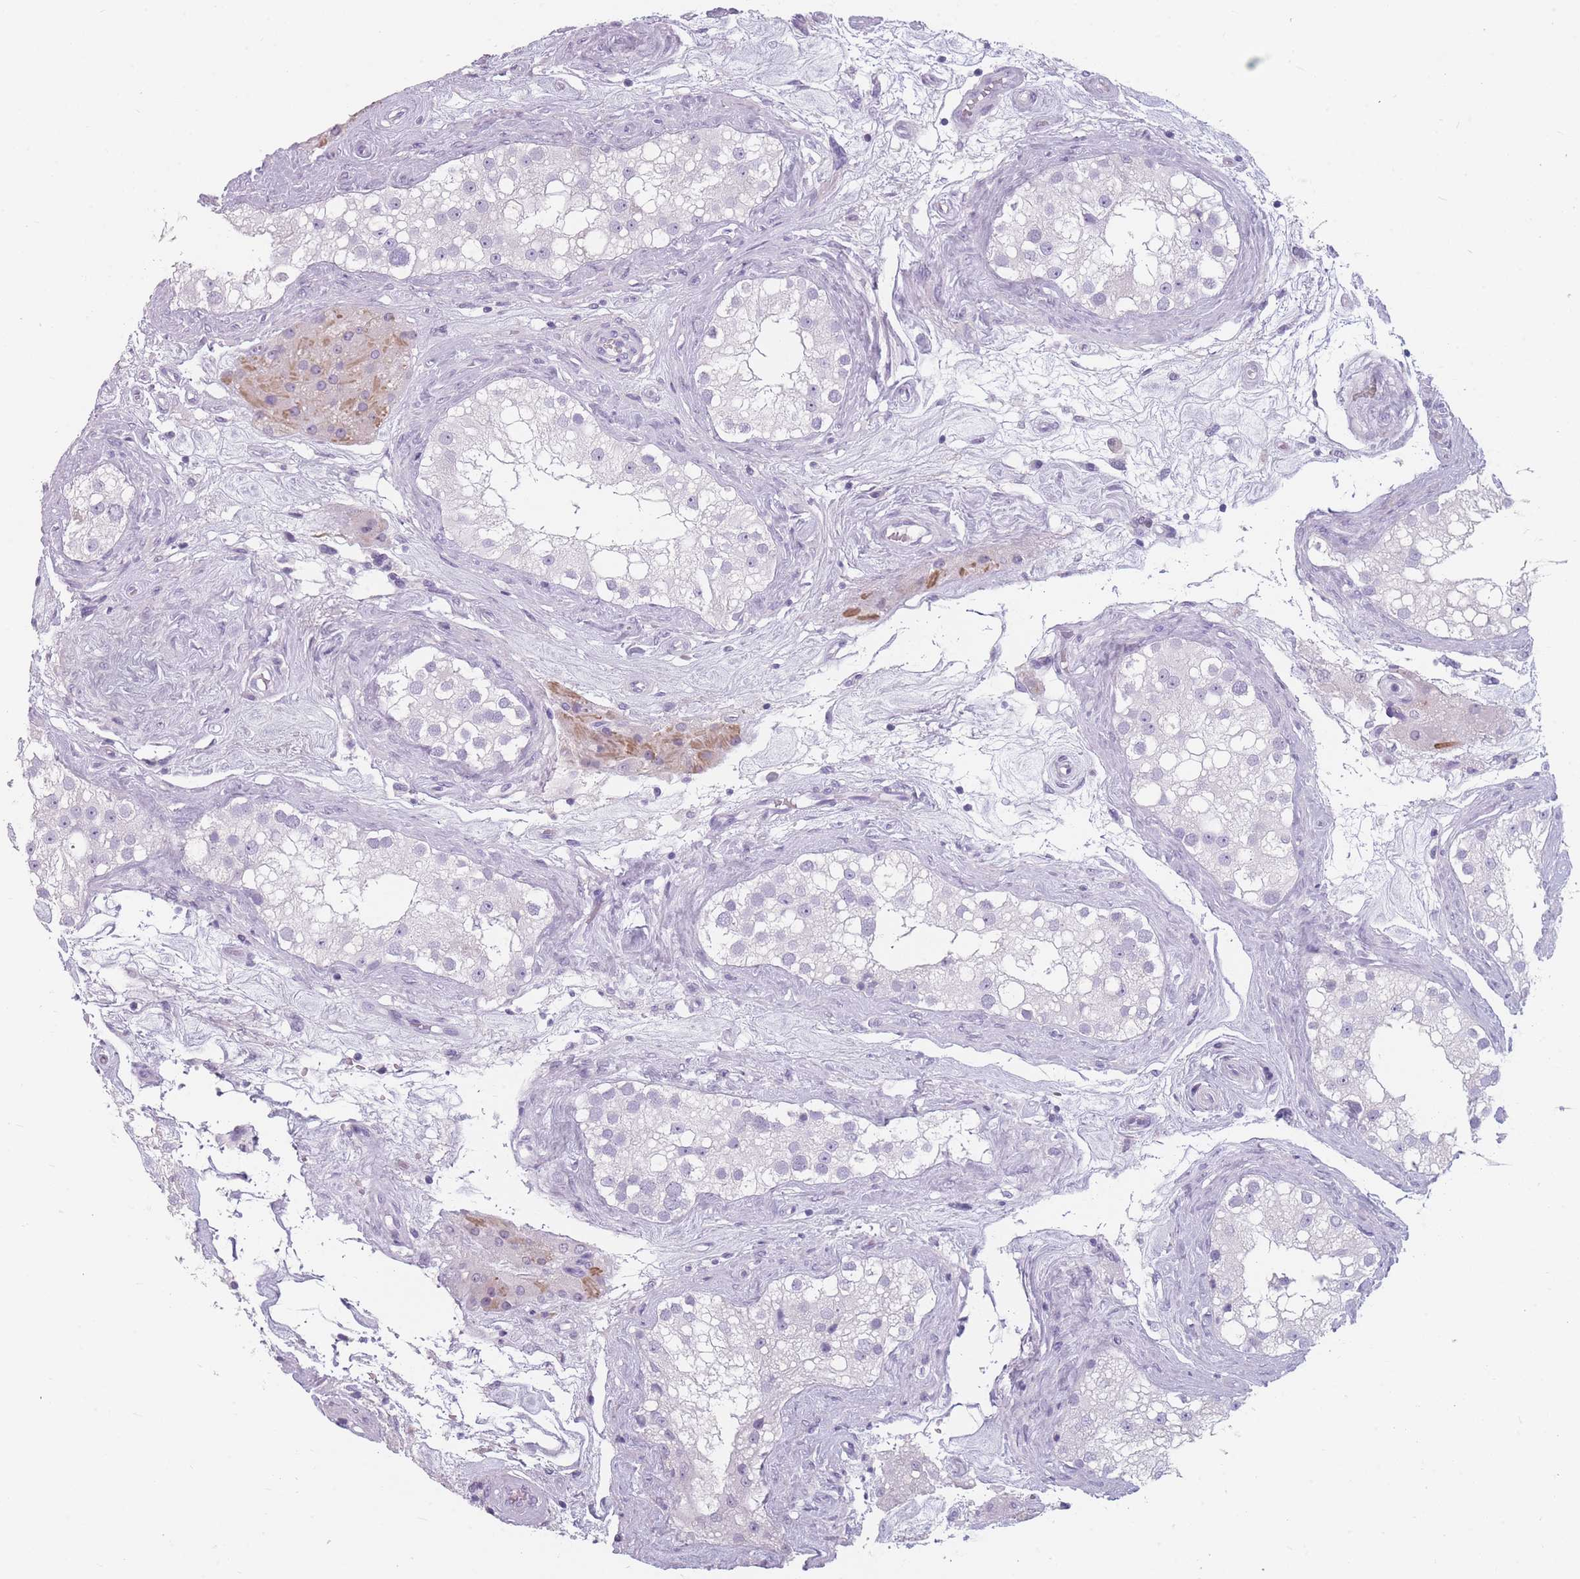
{"staining": {"intensity": "negative", "quantity": "none", "location": "none"}, "tissue": "testis", "cell_type": "Cells in seminiferous ducts", "image_type": "normal", "snomed": [{"axis": "morphology", "description": "Normal tissue, NOS"}, {"axis": "topography", "description": "Testis"}], "caption": "IHC of benign testis reveals no expression in cells in seminiferous ducts.", "gene": "CCNO", "patient": {"sex": "male", "age": 84}}